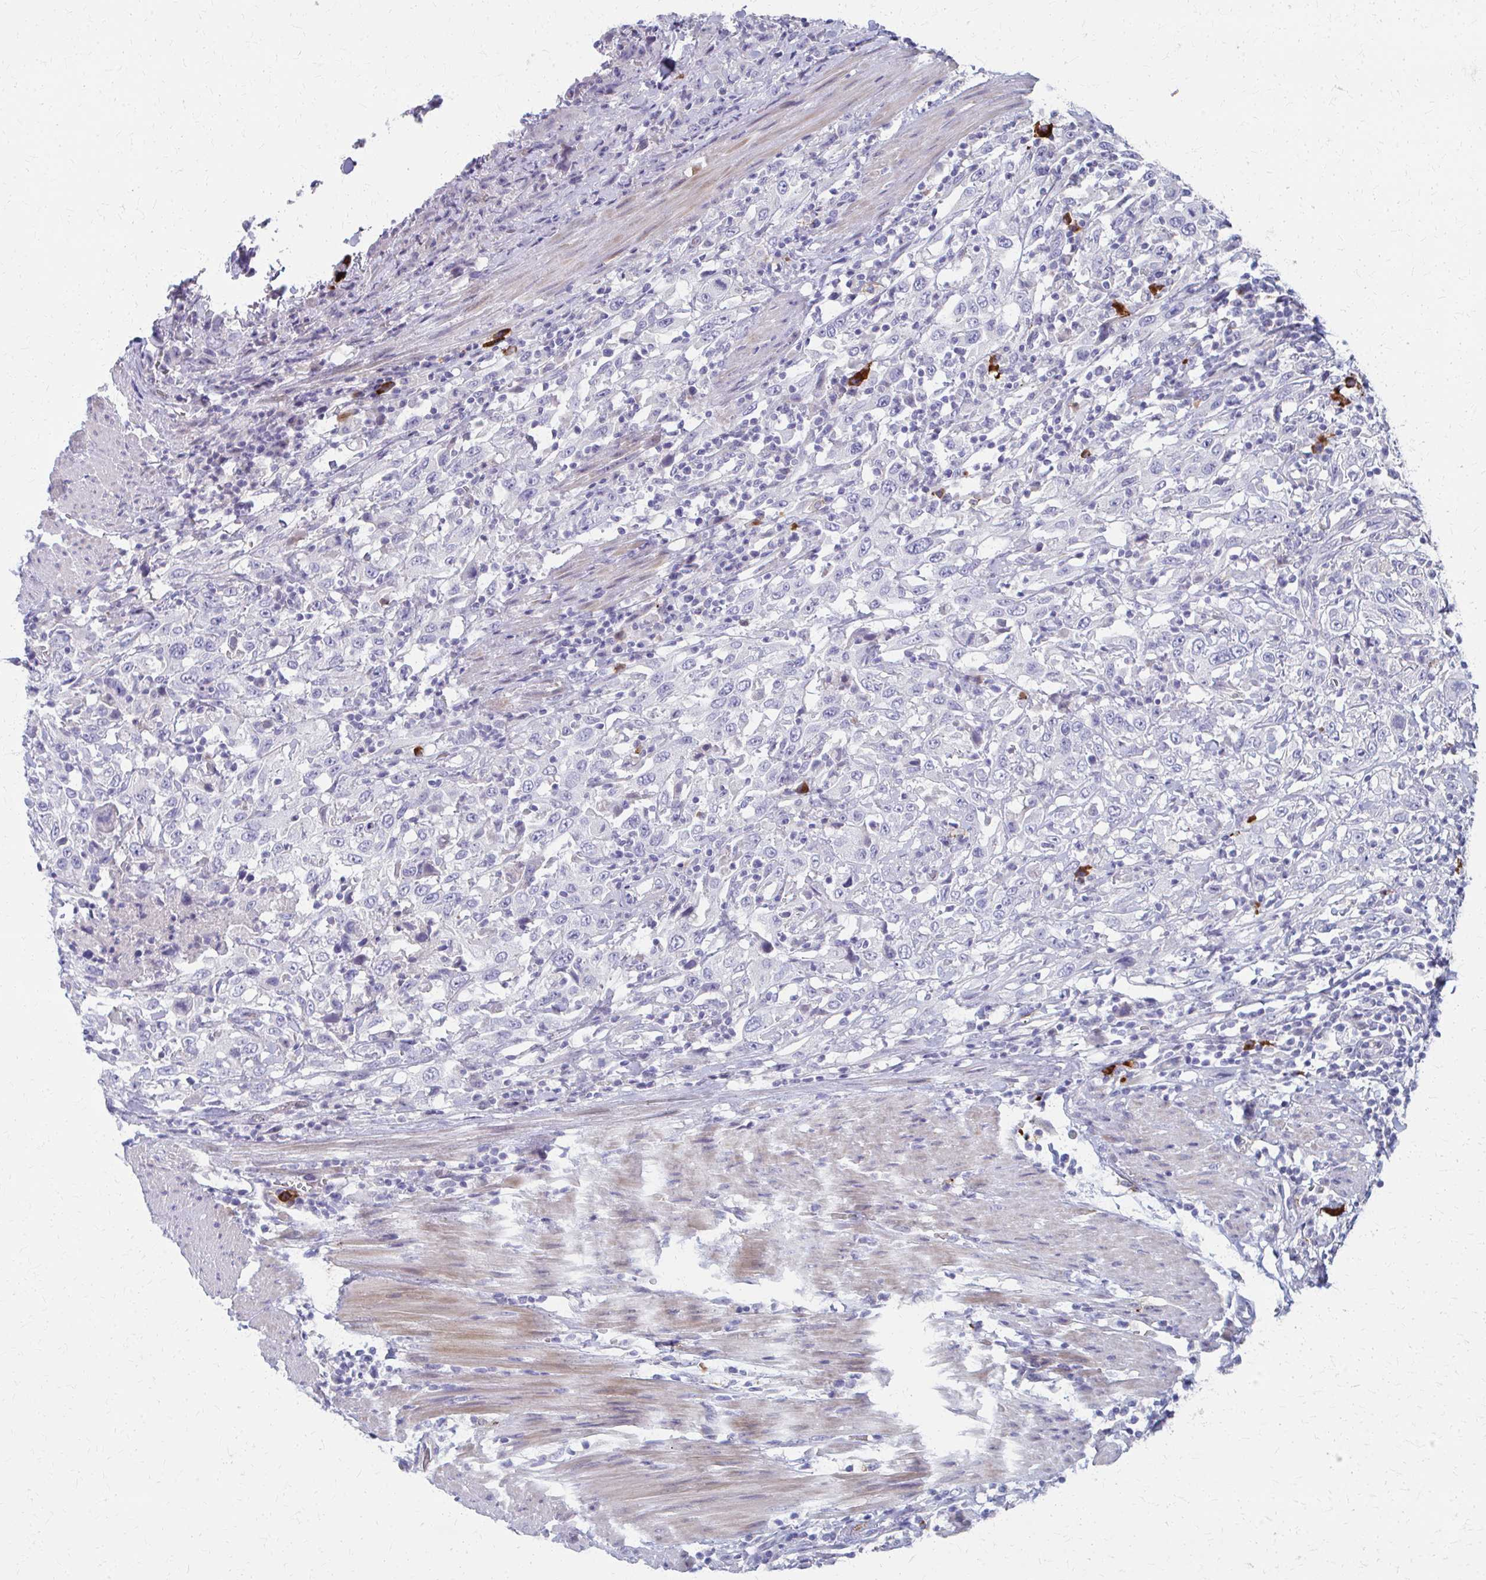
{"staining": {"intensity": "negative", "quantity": "none", "location": "none"}, "tissue": "urothelial cancer", "cell_type": "Tumor cells", "image_type": "cancer", "snomed": [{"axis": "morphology", "description": "Urothelial carcinoma, High grade"}, {"axis": "topography", "description": "Urinary bladder"}], "caption": "Tumor cells are negative for protein expression in human urothelial cancer.", "gene": "MS4A2", "patient": {"sex": "male", "age": 61}}